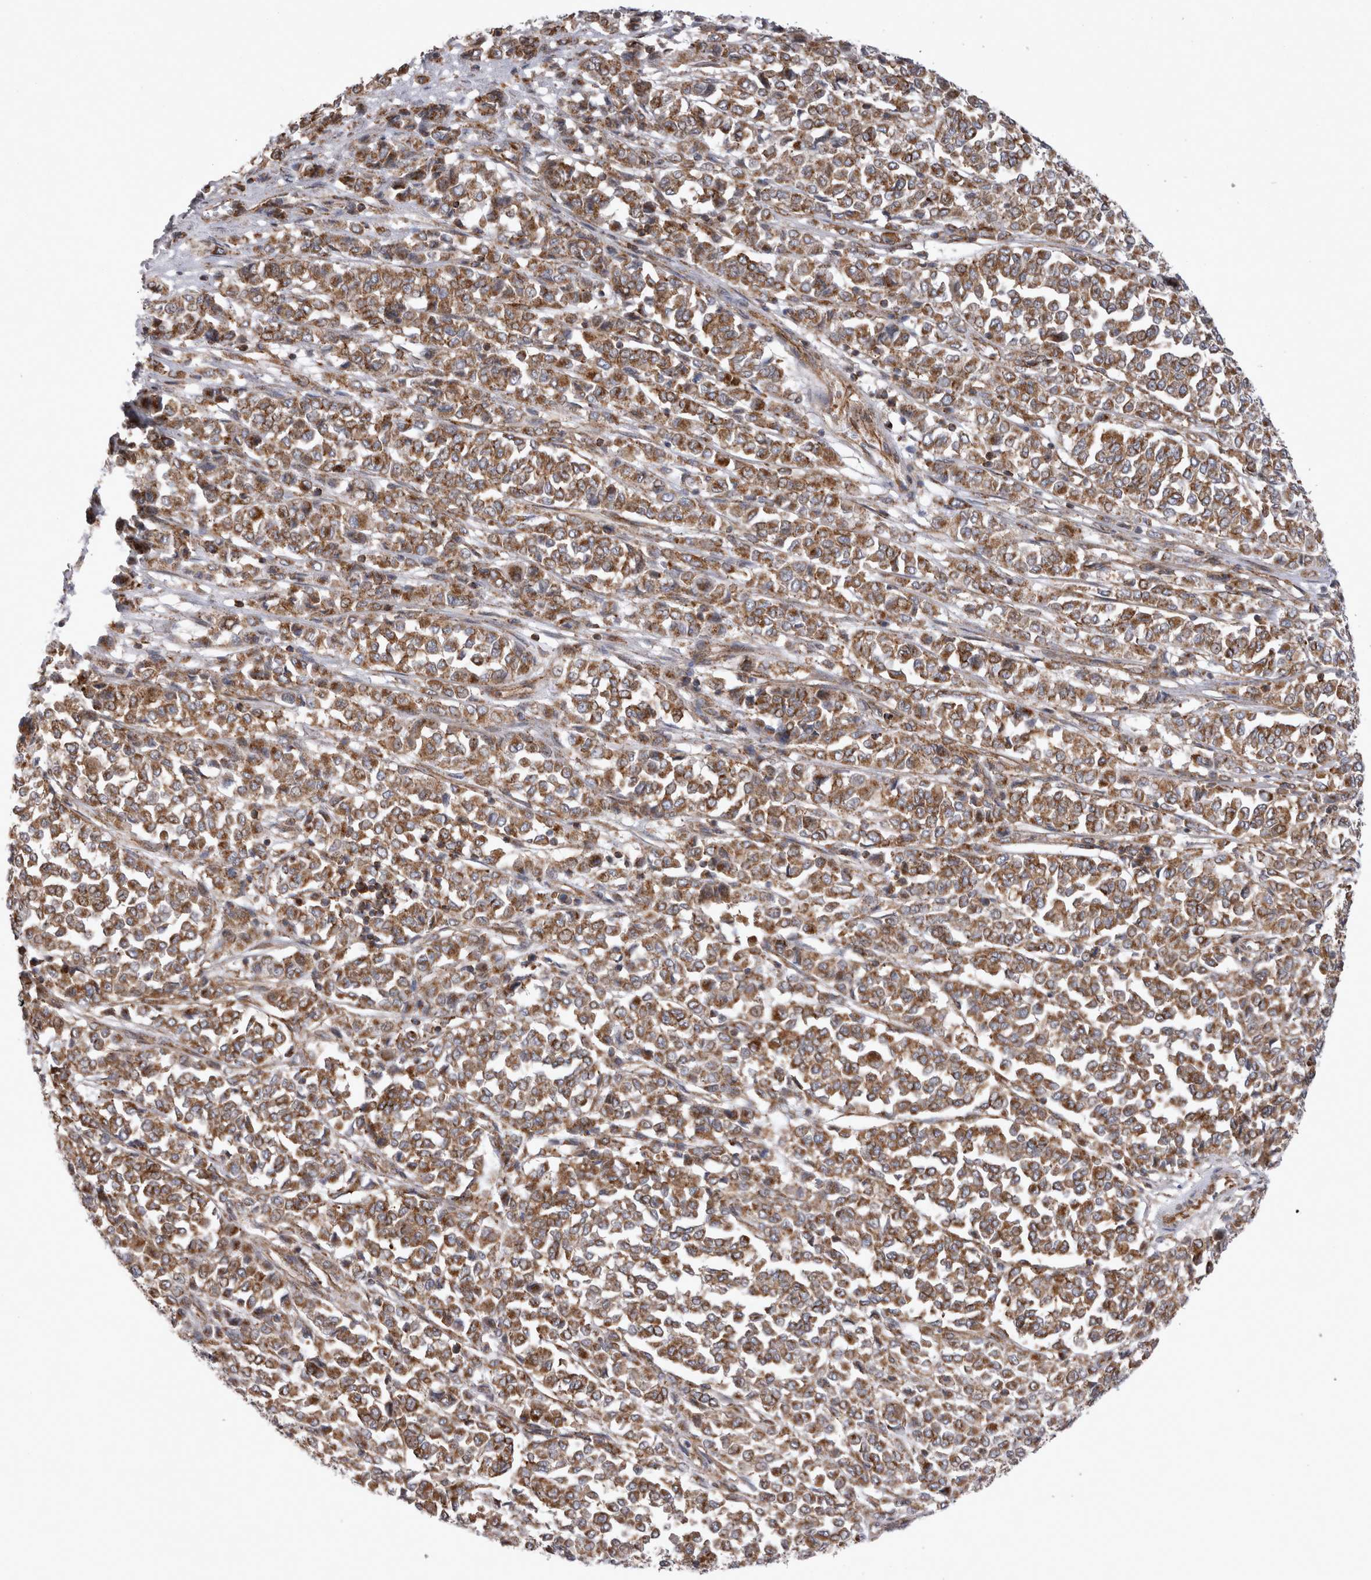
{"staining": {"intensity": "moderate", "quantity": ">75%", "location": "cytoplasmic/membranous"}, "tissue": "melanoma", "cell_type": "Tumor cells", "image_type": "cancer", "snomed": [{"axis": "morphology", "description": "Malignant melanoma, Metastatic site"}, {"axis": "topography", "description": "Pancreas"}], "caption": "High-power microscopy captured an immunohistochemistry (IHC) photomicrograph of melanoma, revealing moderate cytoplasmic/membranous staining in approximately >75% of tumor cells.", "gene": "TSPOAP1", "patient": {"sex": "female", "age": 30}}